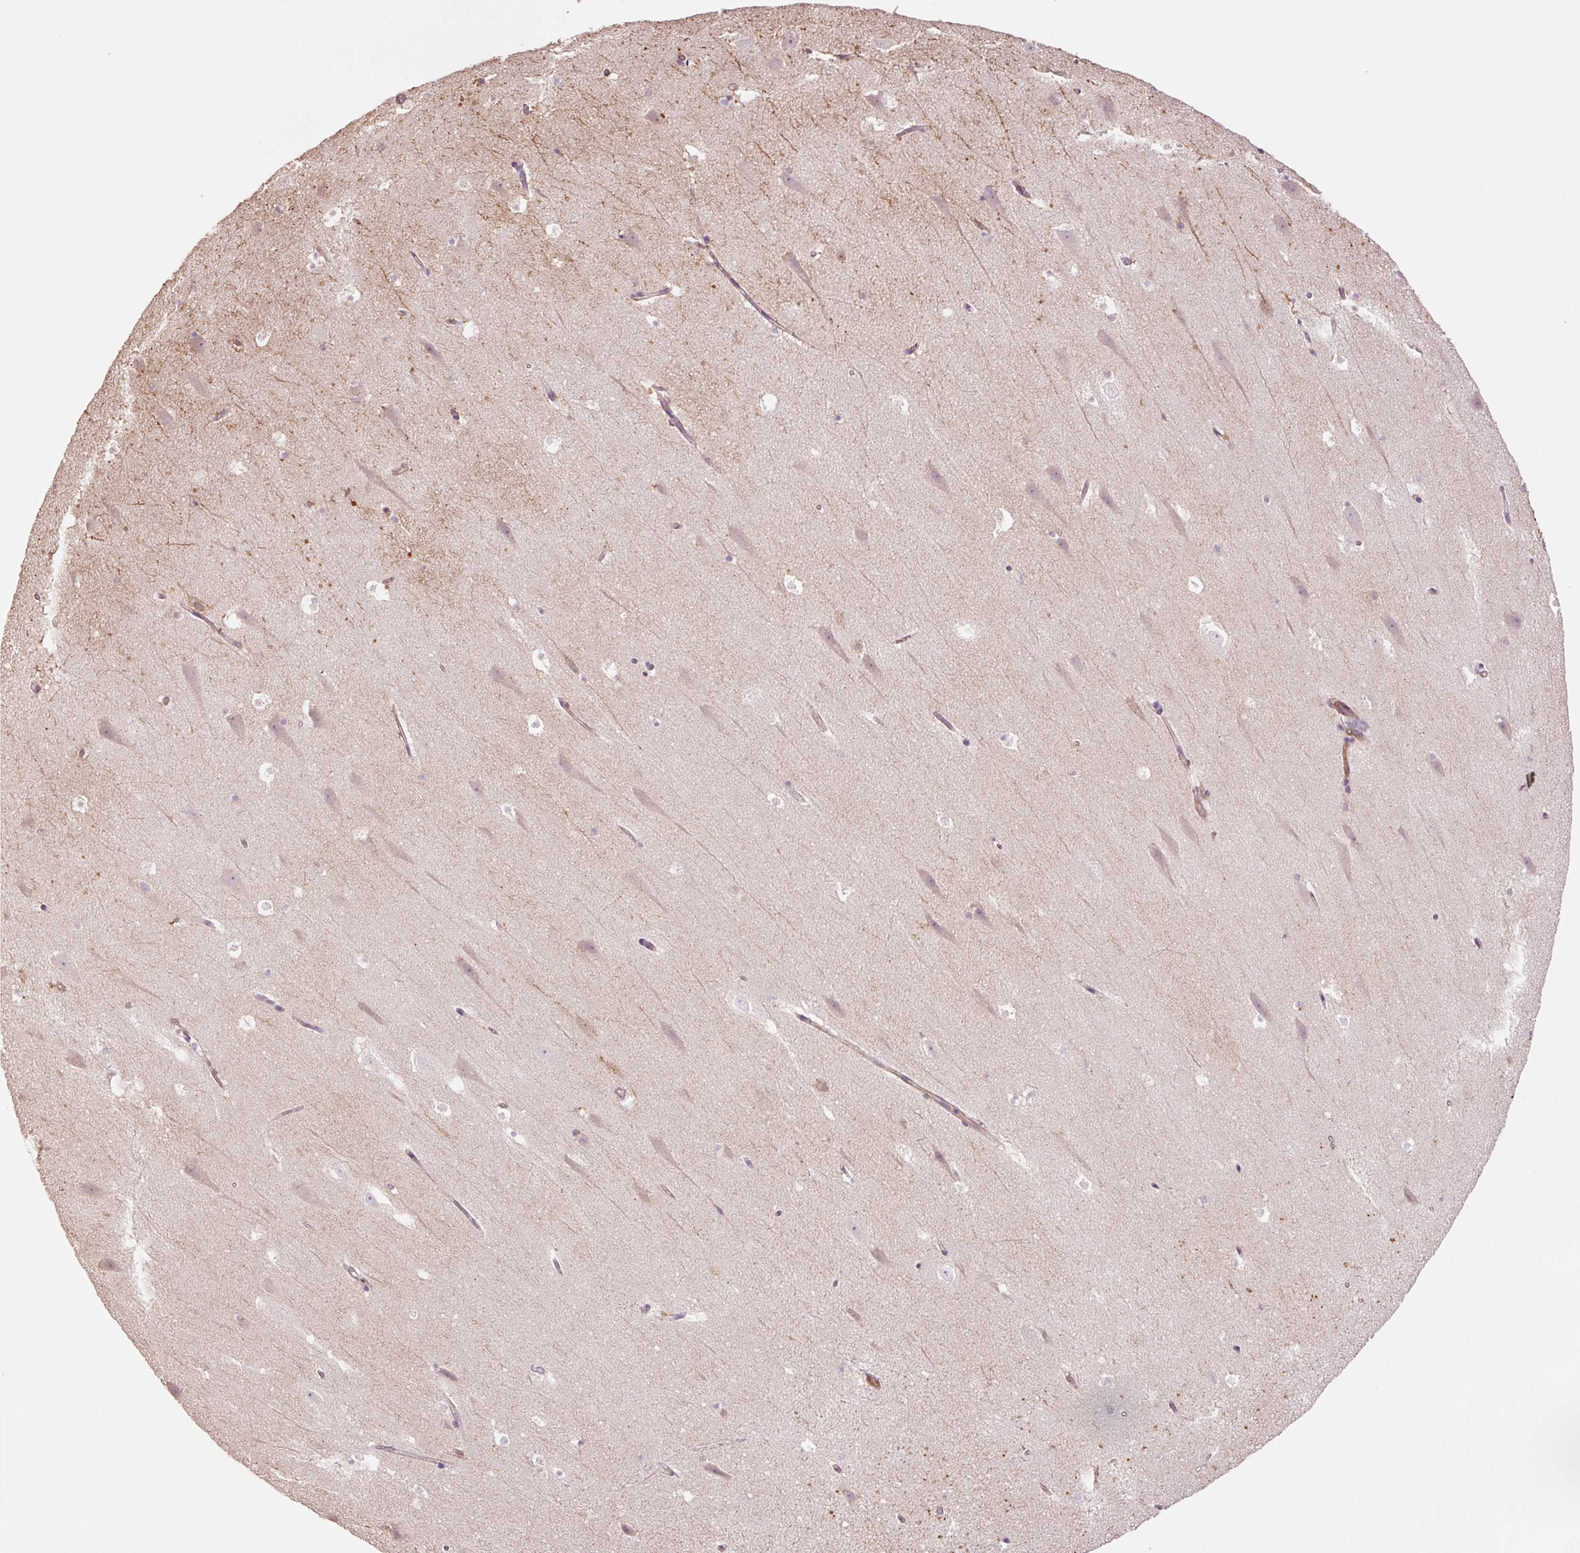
{"staining": {"intensity": "strong", "quantity": "<25%", "location": "cytoplasmic/membranous"}, "tissue": "hippocampus", "cell_type": "Glial cells", "image_type": "normal", "snomed": [{"axis": "morphology", "description": "Normal tissue, NOS"}, {"axis": "topography", "description": "Hippocampus"}], "caption": "IHC photomicrograph of unremarkable hippocampus stained for a protein (brown), which exhibits medium levels of strong cytoplasmic/membranous staining in about <25% of glial cells.", "gene": "SLC1A4", "patient": {"sex": "male", "age": 37}}